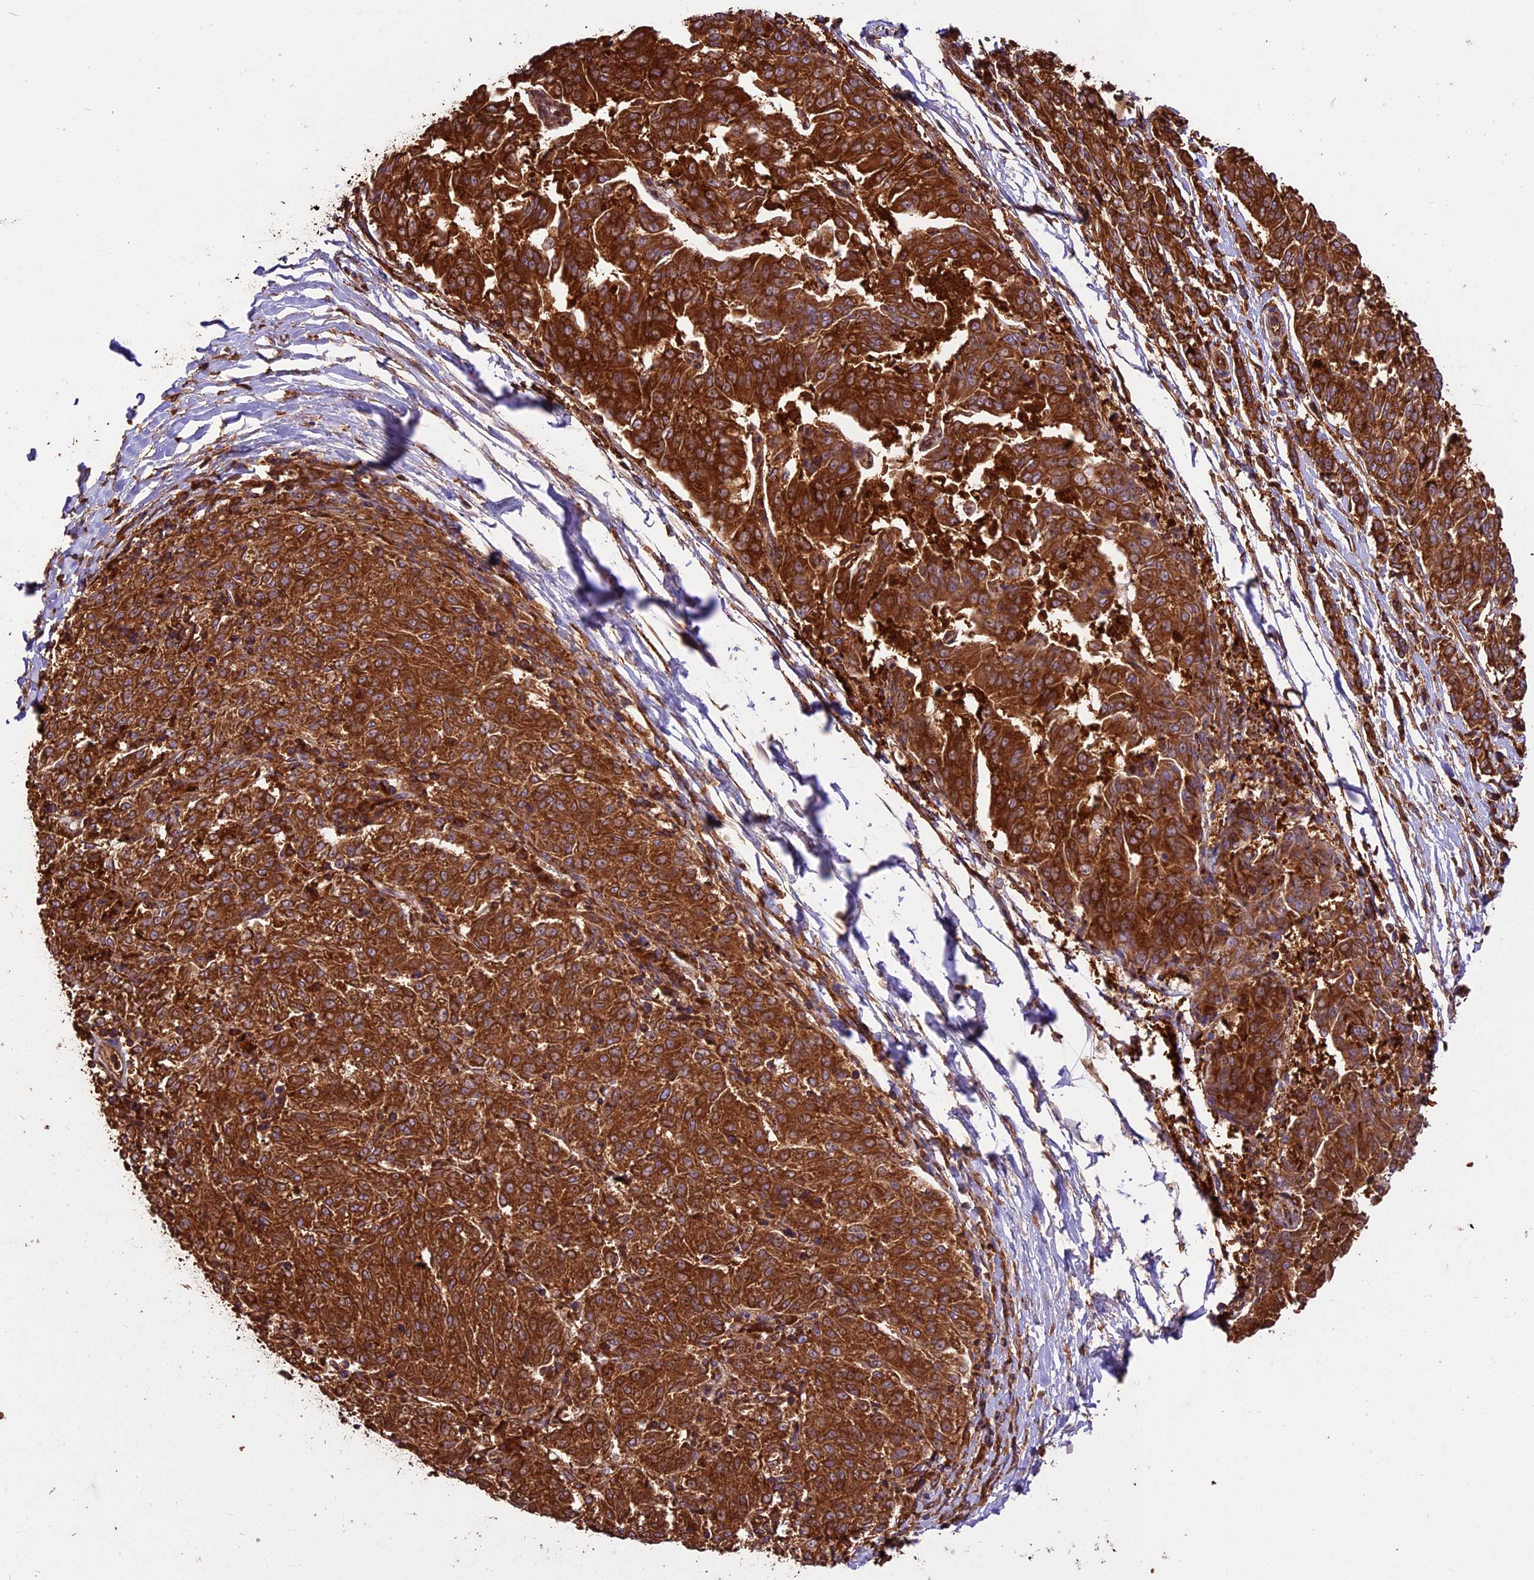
{"staining": {"intensity": "strong", "quantity": ">75%", "location": "cytoplasmic/membranous"}, "tissue": "melanoma", "cell_type": "Tumor cells", "image_type": "cancer", "snomed": [{"axis": "morphology", "description": "Malignant melanoma, NOS"}, {"axis": "topography", "description": "Skin"}], "caption": "This photomicrograph shows immunohistochemistry staining of malignant melanoma, with high strong cytoplasmic/membranous expression in about >75% of tumor cells.", "gene": "KARS1", "patient": {"sex": "female", "age": 72}}